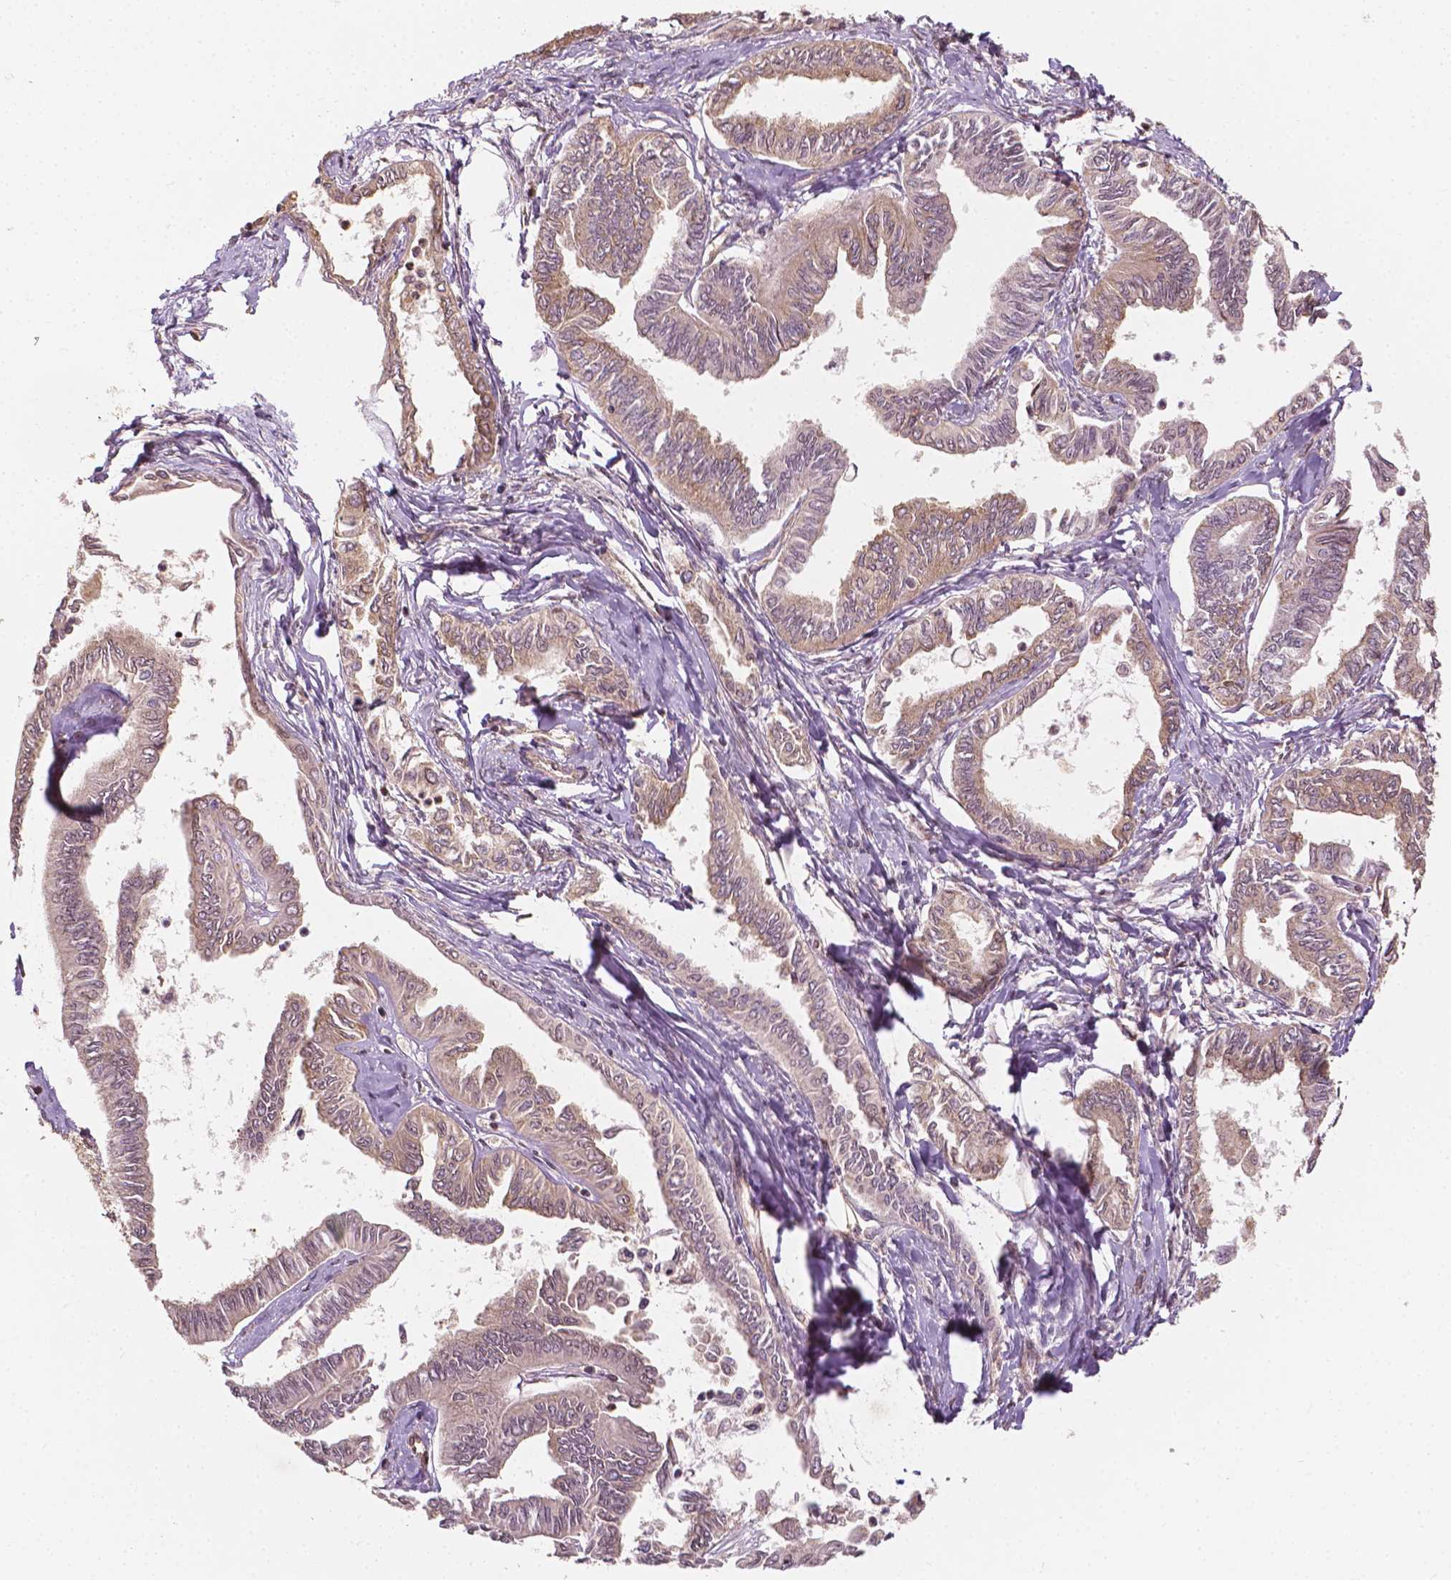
{"staining": {"intensity": "weak", "quantity": ">75%", "location": "cytoplasmic/membranous"}, "tissue": "ovarian cancer", "cell_type": "Tumor cells", "image_type": "cancer", "snomed": [{"axis": "morphology", "description": "Carcinoma, endometroid"}, {"axis": "topography", "description": "Ovary"}], "caption": "Immunohistochemistry (IHC) (DAB (3,3'-diaminobenzidine)) staining of human ovarian cancer exhibits weak cytoplasmic/membranous protein positivity in approximately >75% of tumor cells.", "gene": "G3BP1", "patient": {"sex": "female", "age": 70}}